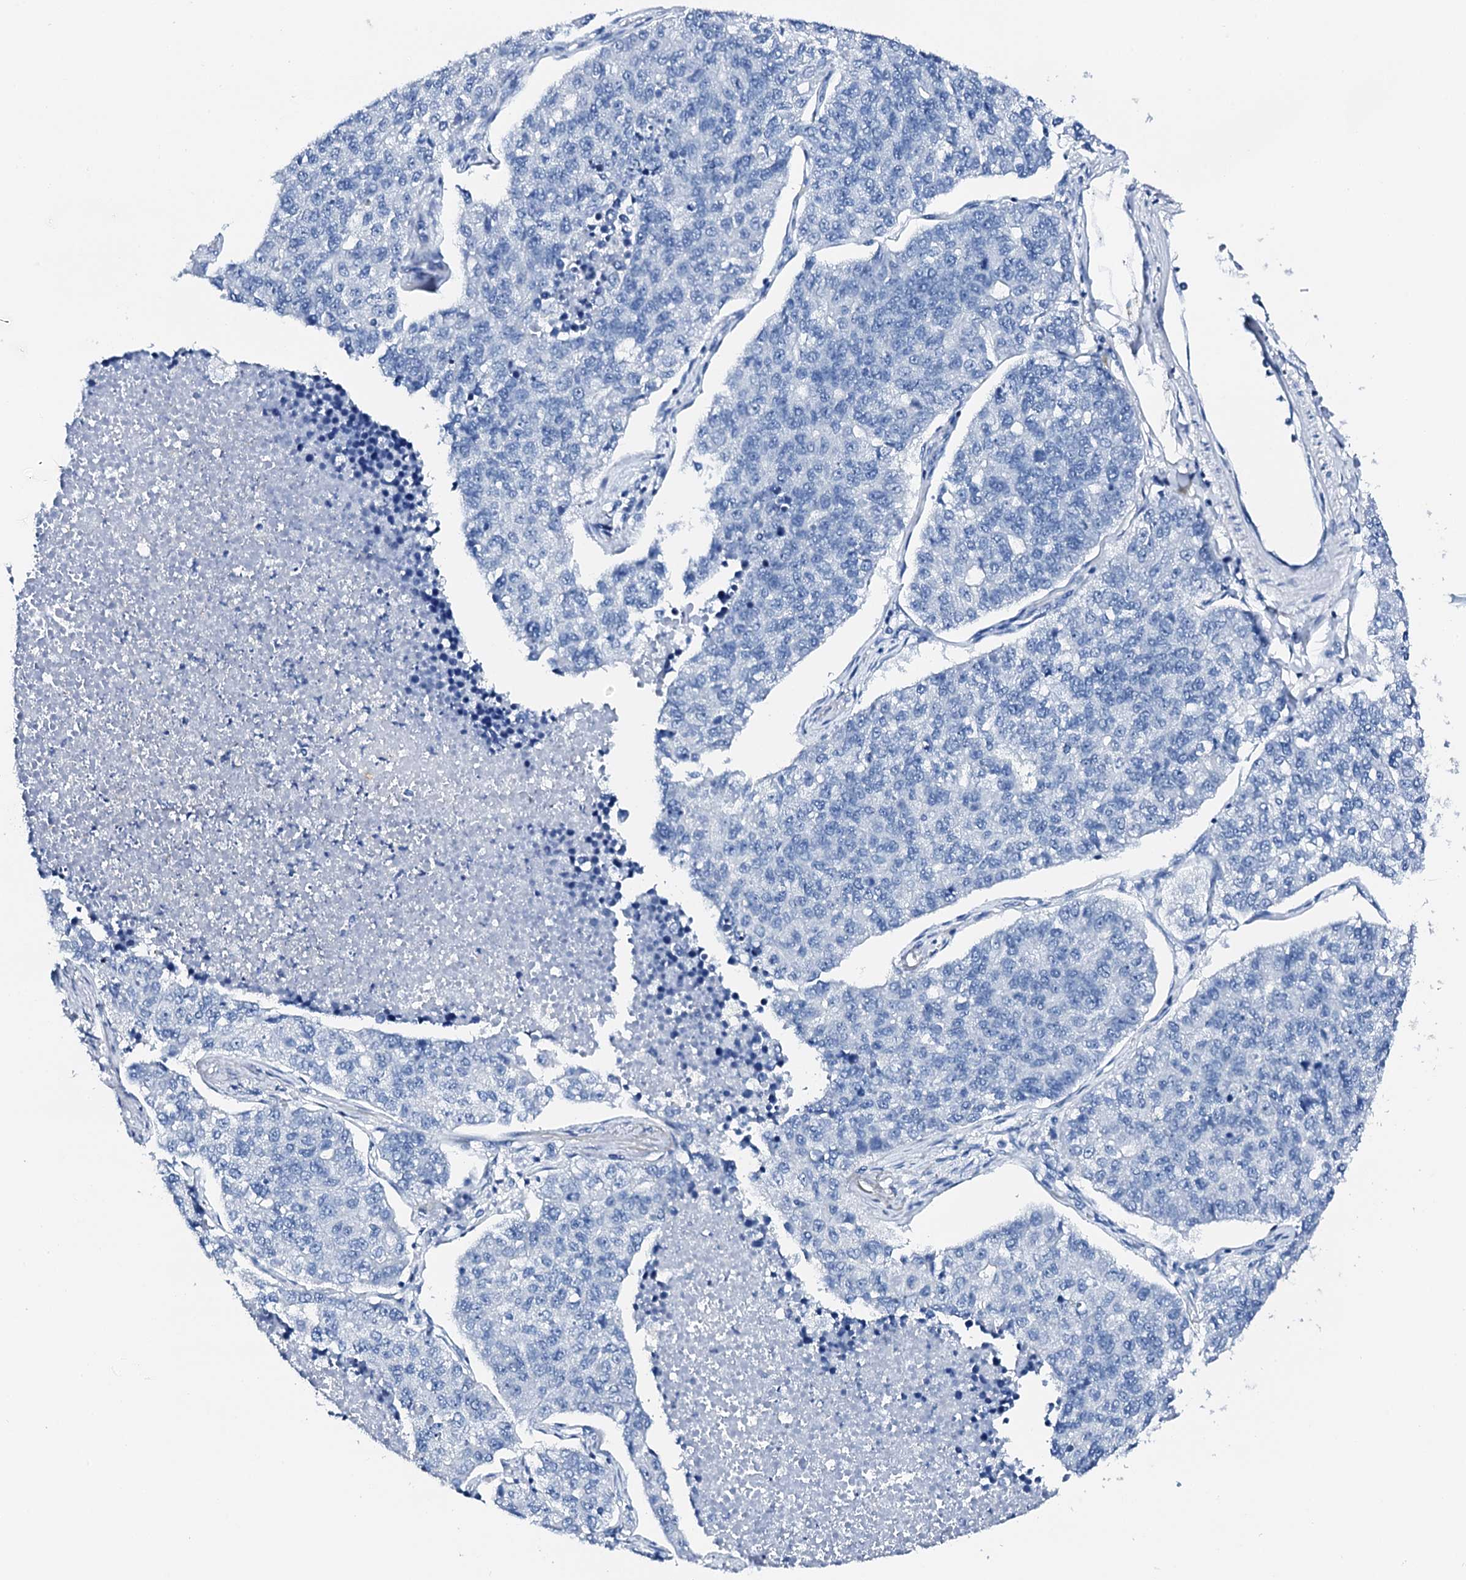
{"staining": {"intensity": "negative", "quantity": "none", "location": "none"}, "tissue": "lung cancer", "cell_type": "Tumor cells", "image_type": "cancer", "snomed": [{"axis": "morphology", "description": "Adenocarcinoma, NOS"}, {"axis": "topography", "description": "Lung"}], "caption": "The micrograph demonstrates no significant staining in tumor cells of lung cancer (adenocarcinoma).", "gene": "PTH", "patient": {"sex": "male", "age": 49}}